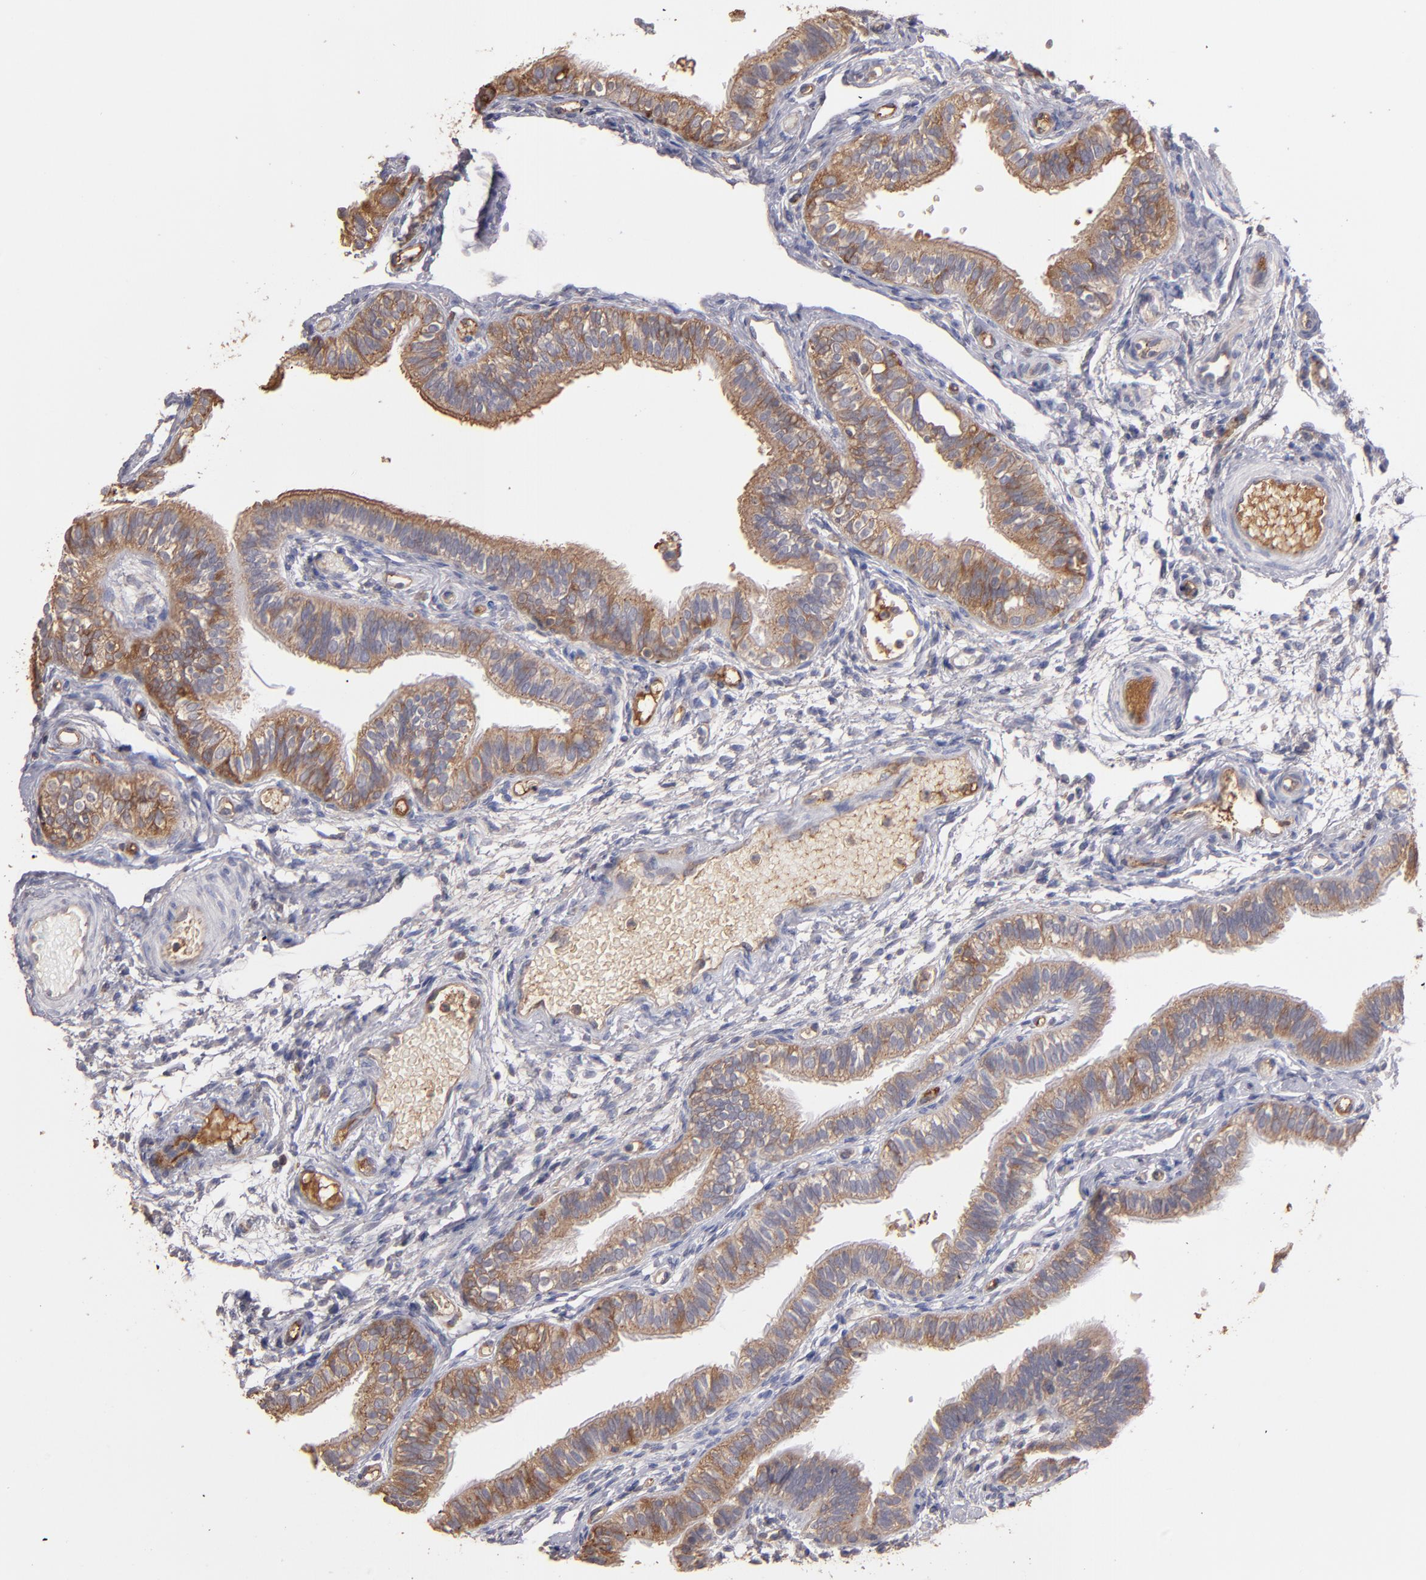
{"staining": {"intensity": "moderate", "quantity": ">75%", "location": "cytoplasmic/membranous"}, "tissue": "fallopian tube", "cell_type": "Glandular cells", "image_type": "normal", "snomed": [{"axis": "morphology", "description": "Normal tissue, NOS"}, {"axis": "morphology", "description": "Dermoid, NOS"}, {"axis": "topography", "description": "Fallopian tube"}], "caption": "An image of fallopian tube stained for a protein exhibits moderate cytoplasmic/membranous brown staining in glandular cells. The staining was performed using DAB, with brown indicating positive protein expression. Nuclei are stained blue with hematoxylin.", "gene": "NFKBIE", "patient": {"sex": "female", "age": 33}}